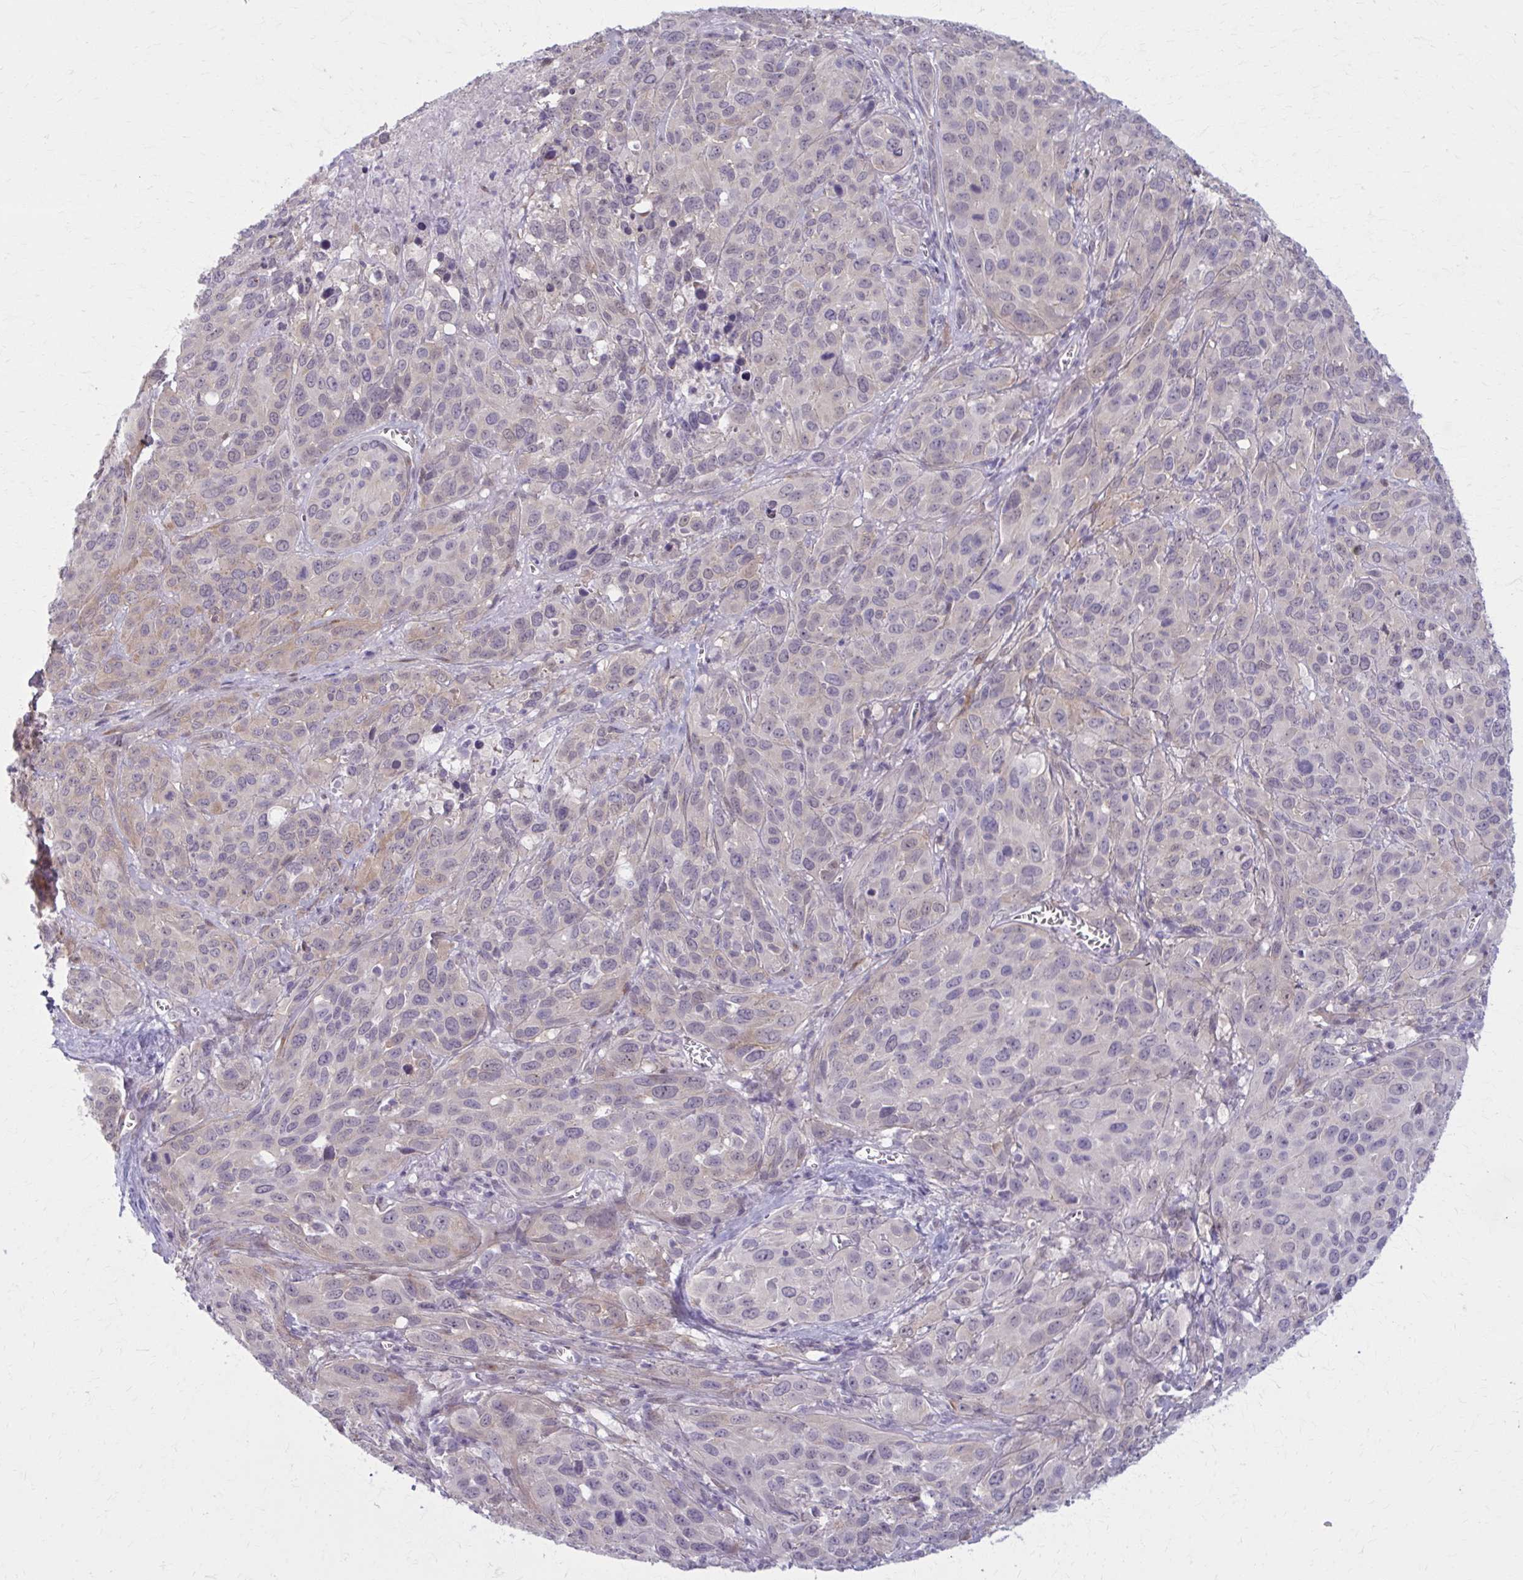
{"staining": {"intensity": "negative", "quantity": "none", "location": "none"}, "tissue": "cervical cancer", "cell_type": "Tumor cells", "image_type": "cancer", "snomed": [{"axis": "morphology", "description": "Normal tissue, NOS"}, {"axis": "morphology", "description": "Squamous cell carcinoma, NOS"}, {"axis": "topography", "description": "Cervix"}], "caption": "DAB (3,3'-diaminobenzidine) immunohistochemical staining of human cervical cancer (squamous cell carcinoma) reveals no significant positivity in tumor cells.", "gene": "NUMBL", "patient": {"sex": "female", "age": 51}}